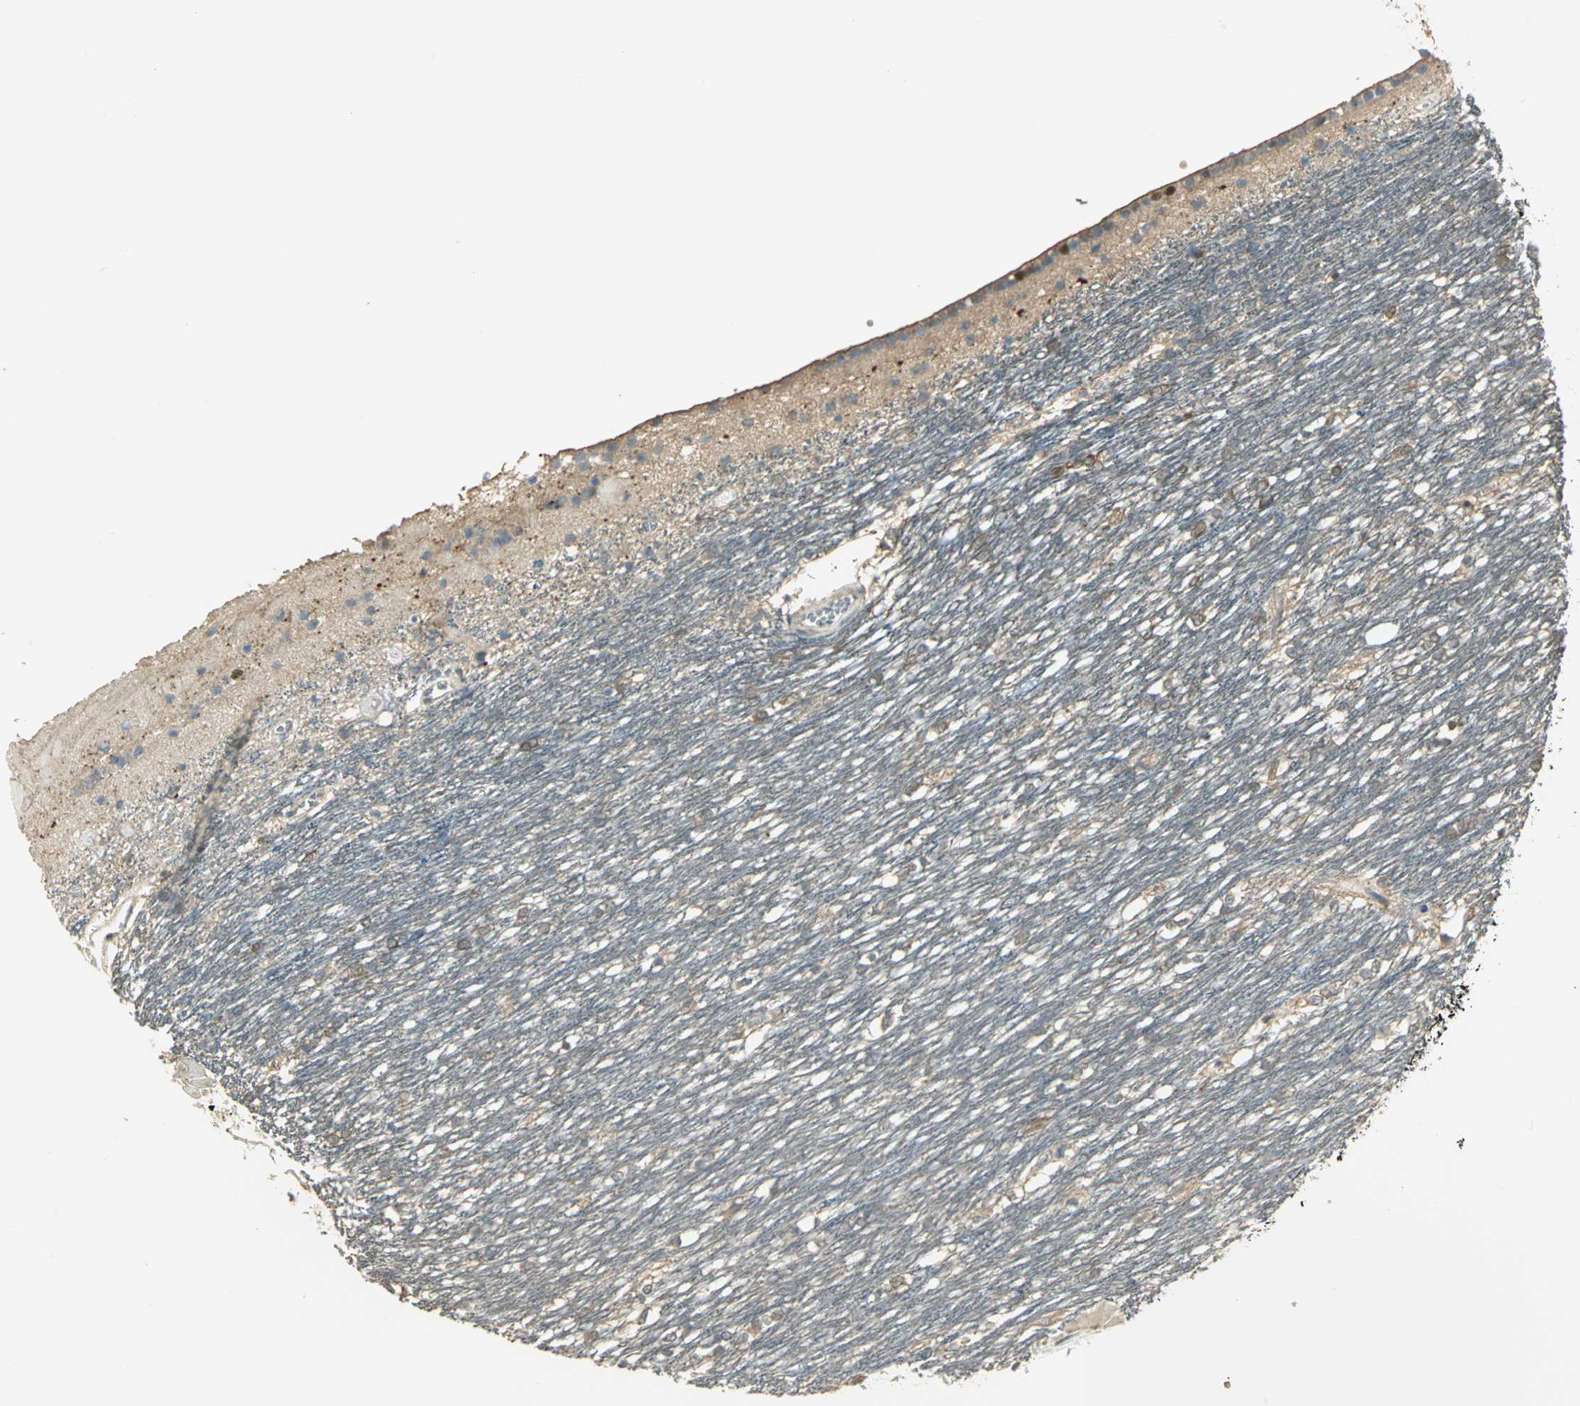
{"staining": {"intensity": "weak", "quantity": ">75%", "location": "cytoplasmic/membranous"}, "tissue": "caudate", "cell_type": "Glial cells", "image_type": "normal", "snomed": [{"axis": "morphology", "description": "Normal tissue, NOS"}, {"axis": "topography", "description": "Lateral ventricle wall"}], "caption": "IHC image of normal human caudate stained for a protein (brown), which demonstrates low levels of weak cytoplasmic/membranous positivity in about >75% of glial cells.", "gene": "PARK7", "patient": {"sex": "female", "age": 19}}